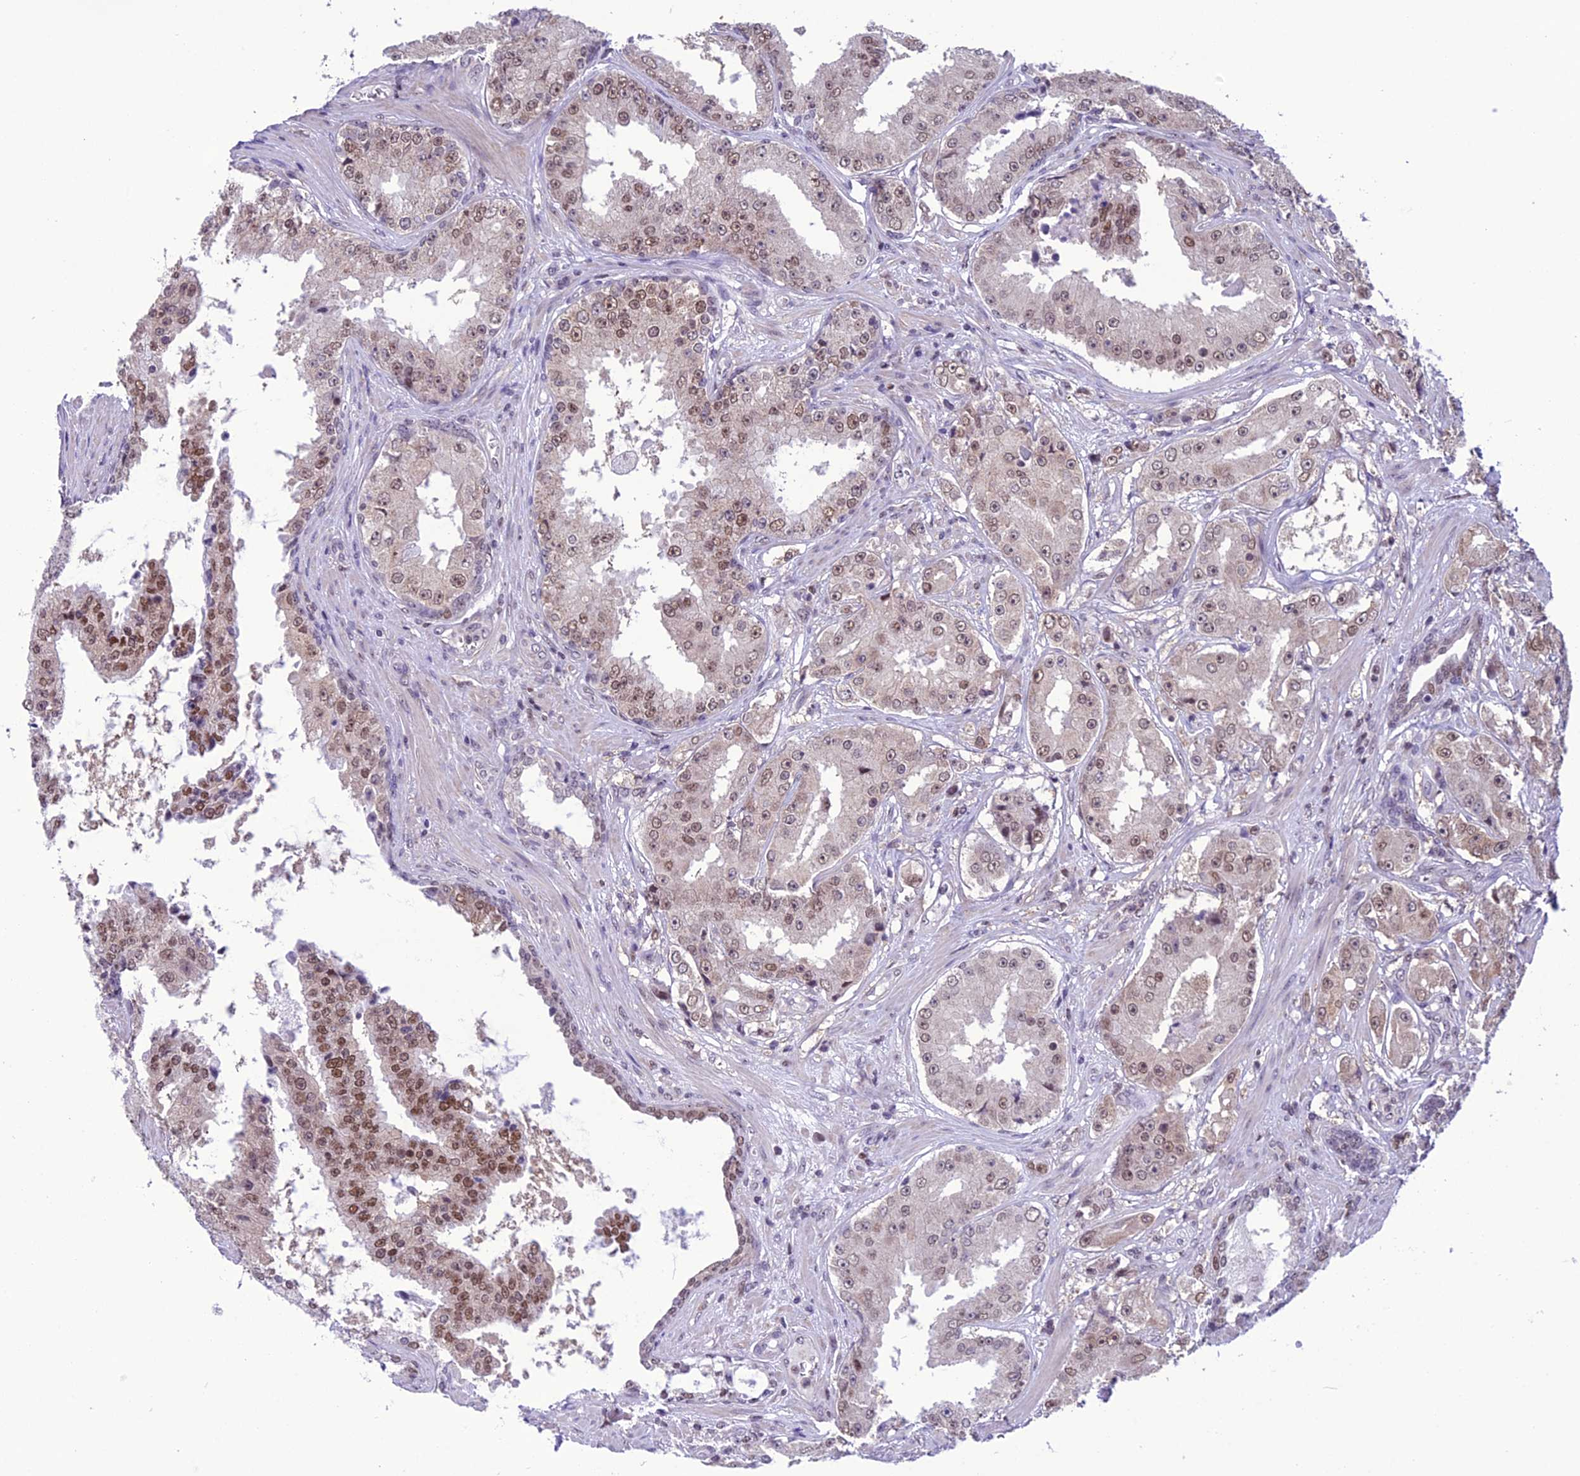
{"staining": {"intensity": "moderate", "quantity": "25%-75%", "location": "nuclear"}, "tissue": "prostate cancer", "cell_type": "Tumor cells", "image_type": "cancer", "snomed": [{"axis": "morphology", "description": "Adenocarcinoma, High grade"}, {"axis": "topography", "description": "Prostate"}], "caption": "A medium amount of moderate nuclear expression is seen in approximately 25%-75% of tumor cells in prostate adenocarcinoma (high-grade) tissue.", "gene": "MIS12", "patient": {"sex": "male", "age": 73}}